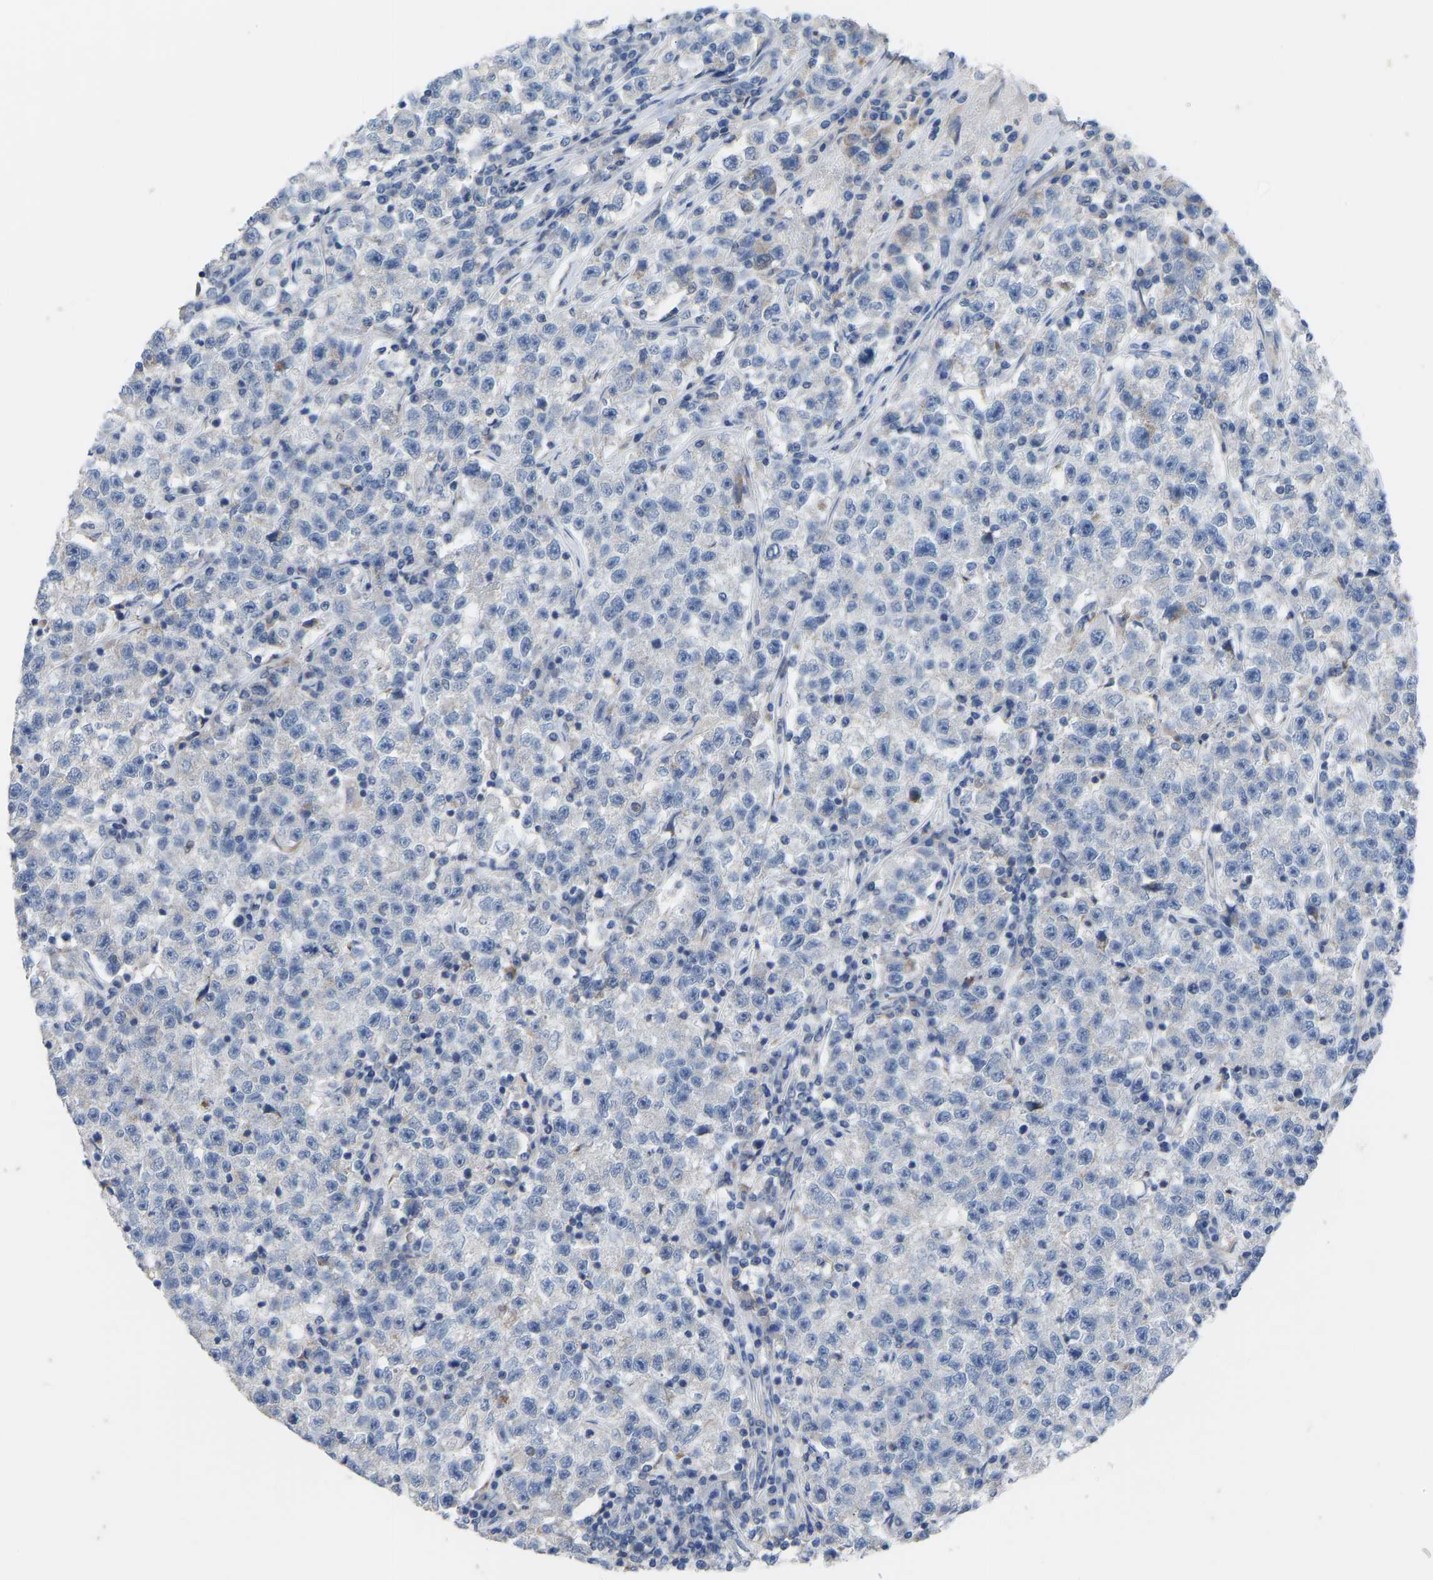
{"staining": {"intensity": "negative", "quantity": "none", "location": "none"}, "tissue": "testis cancer", "cell_type": "Tumor cells", "image_type": "cancer", "snomed": [{"axis": "morphology", "description": "Seminoma, NOS"}, {"axis": "topography", "description": "Testis"}], "caption": "Histopathology image shows no protein expression in tumor cells of testis seminoma tissue. (DAB IHC visualized using brightfield microscopy, high magnification).", "gene": "OLIG2", "patient": {"sex": "male", "age": 22}}